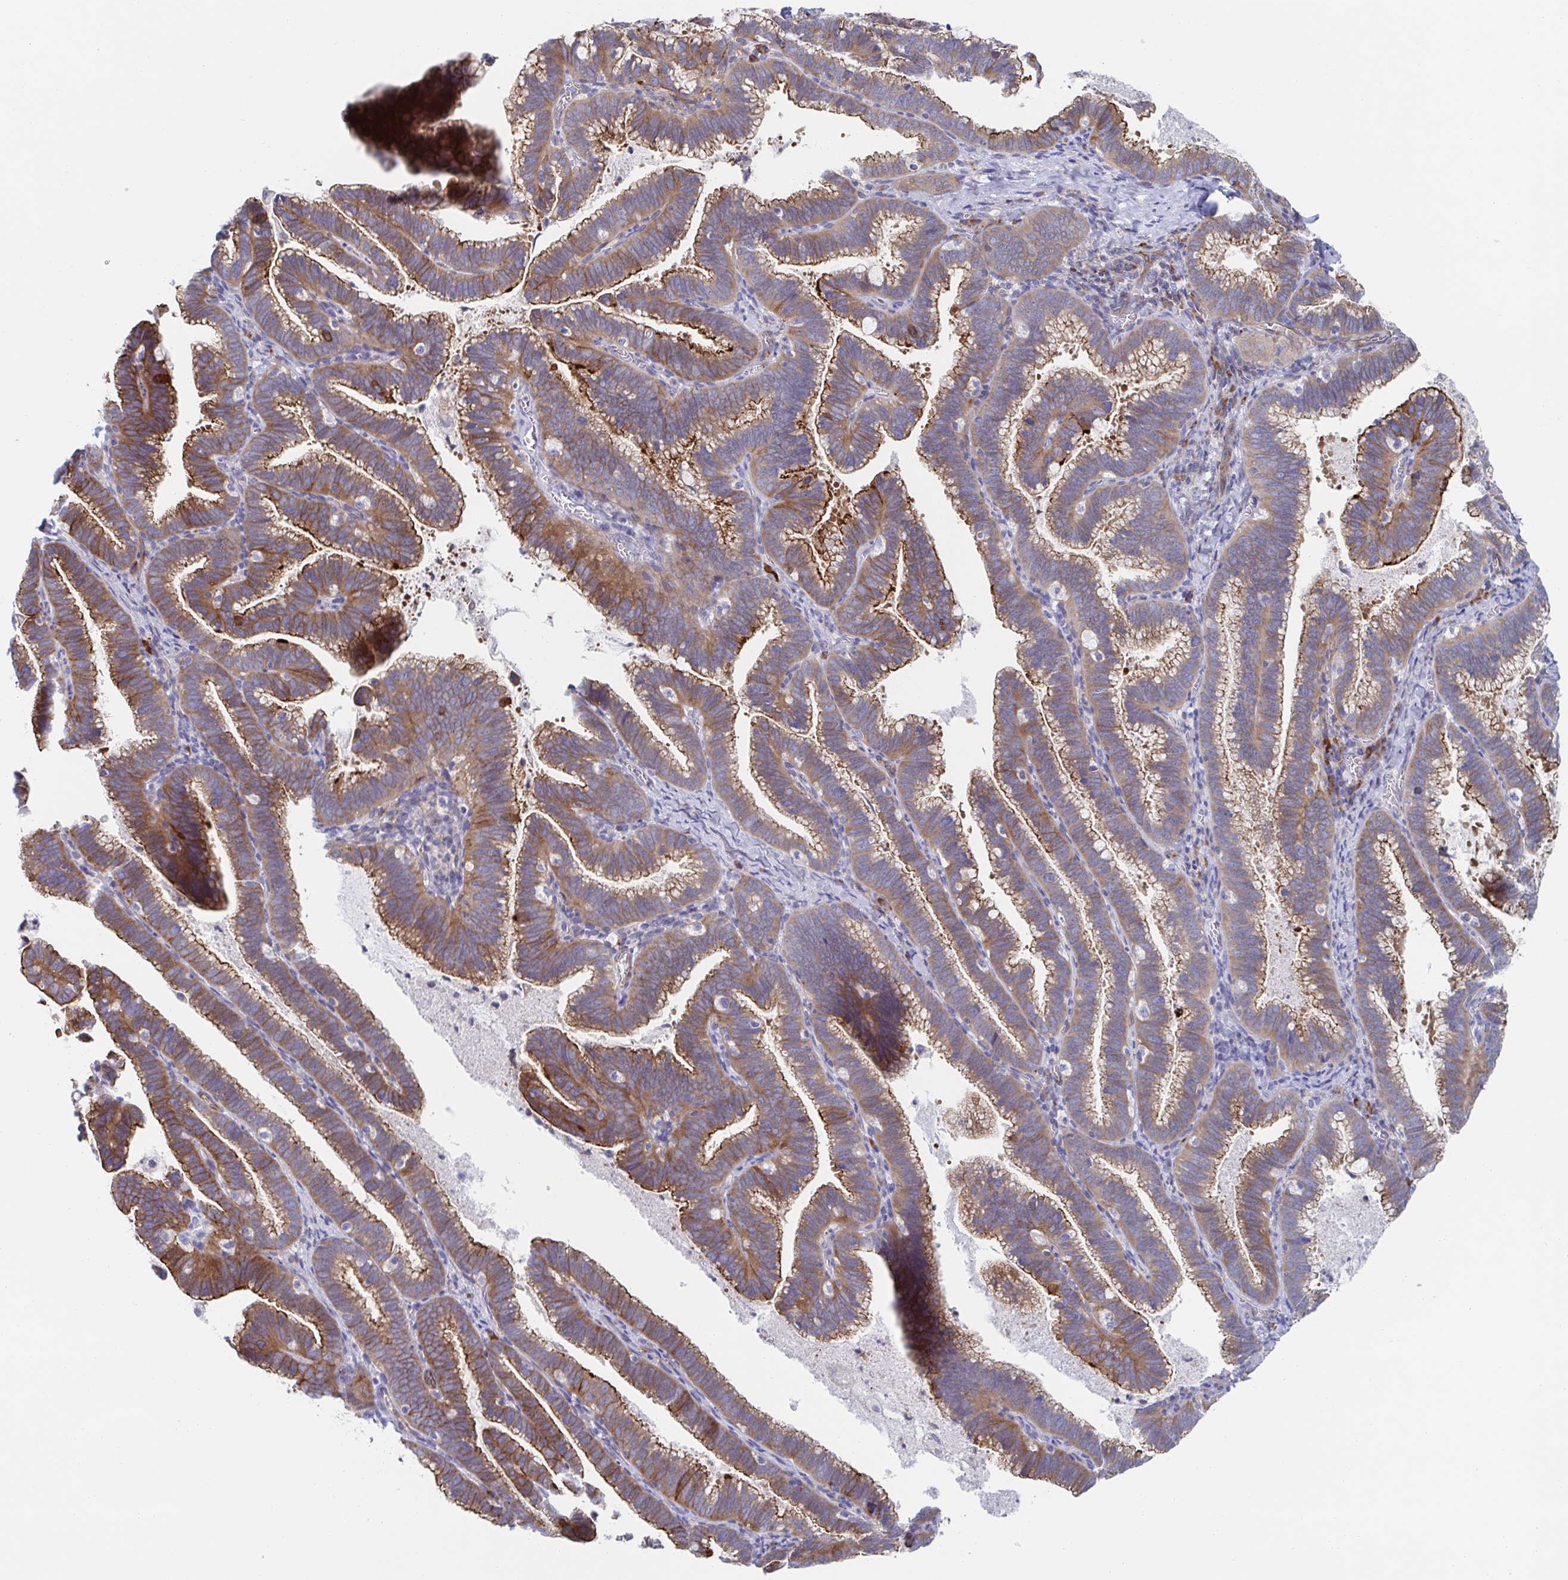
{"staining": {"intensity": "moderate", "quantity": ">75%", "location": "cytoplasmic/membranous"}, "tissue": "cervical cancer", "cell_type": "Tumor cells", "image_type": "cancer", "snomed": [{"axis": "morphology", "description": "Adenocarcinoma, NOS"}, {"axis": "topography", "description": "Cervix"}], "caption": "A brown stain highlights moderate cytoplasmic/membranous positivity of a protein in adenocarcinoma (cervical) tumor cells.", "gene": "KLC3", "patient": {"sex": "female", "age": 61}}